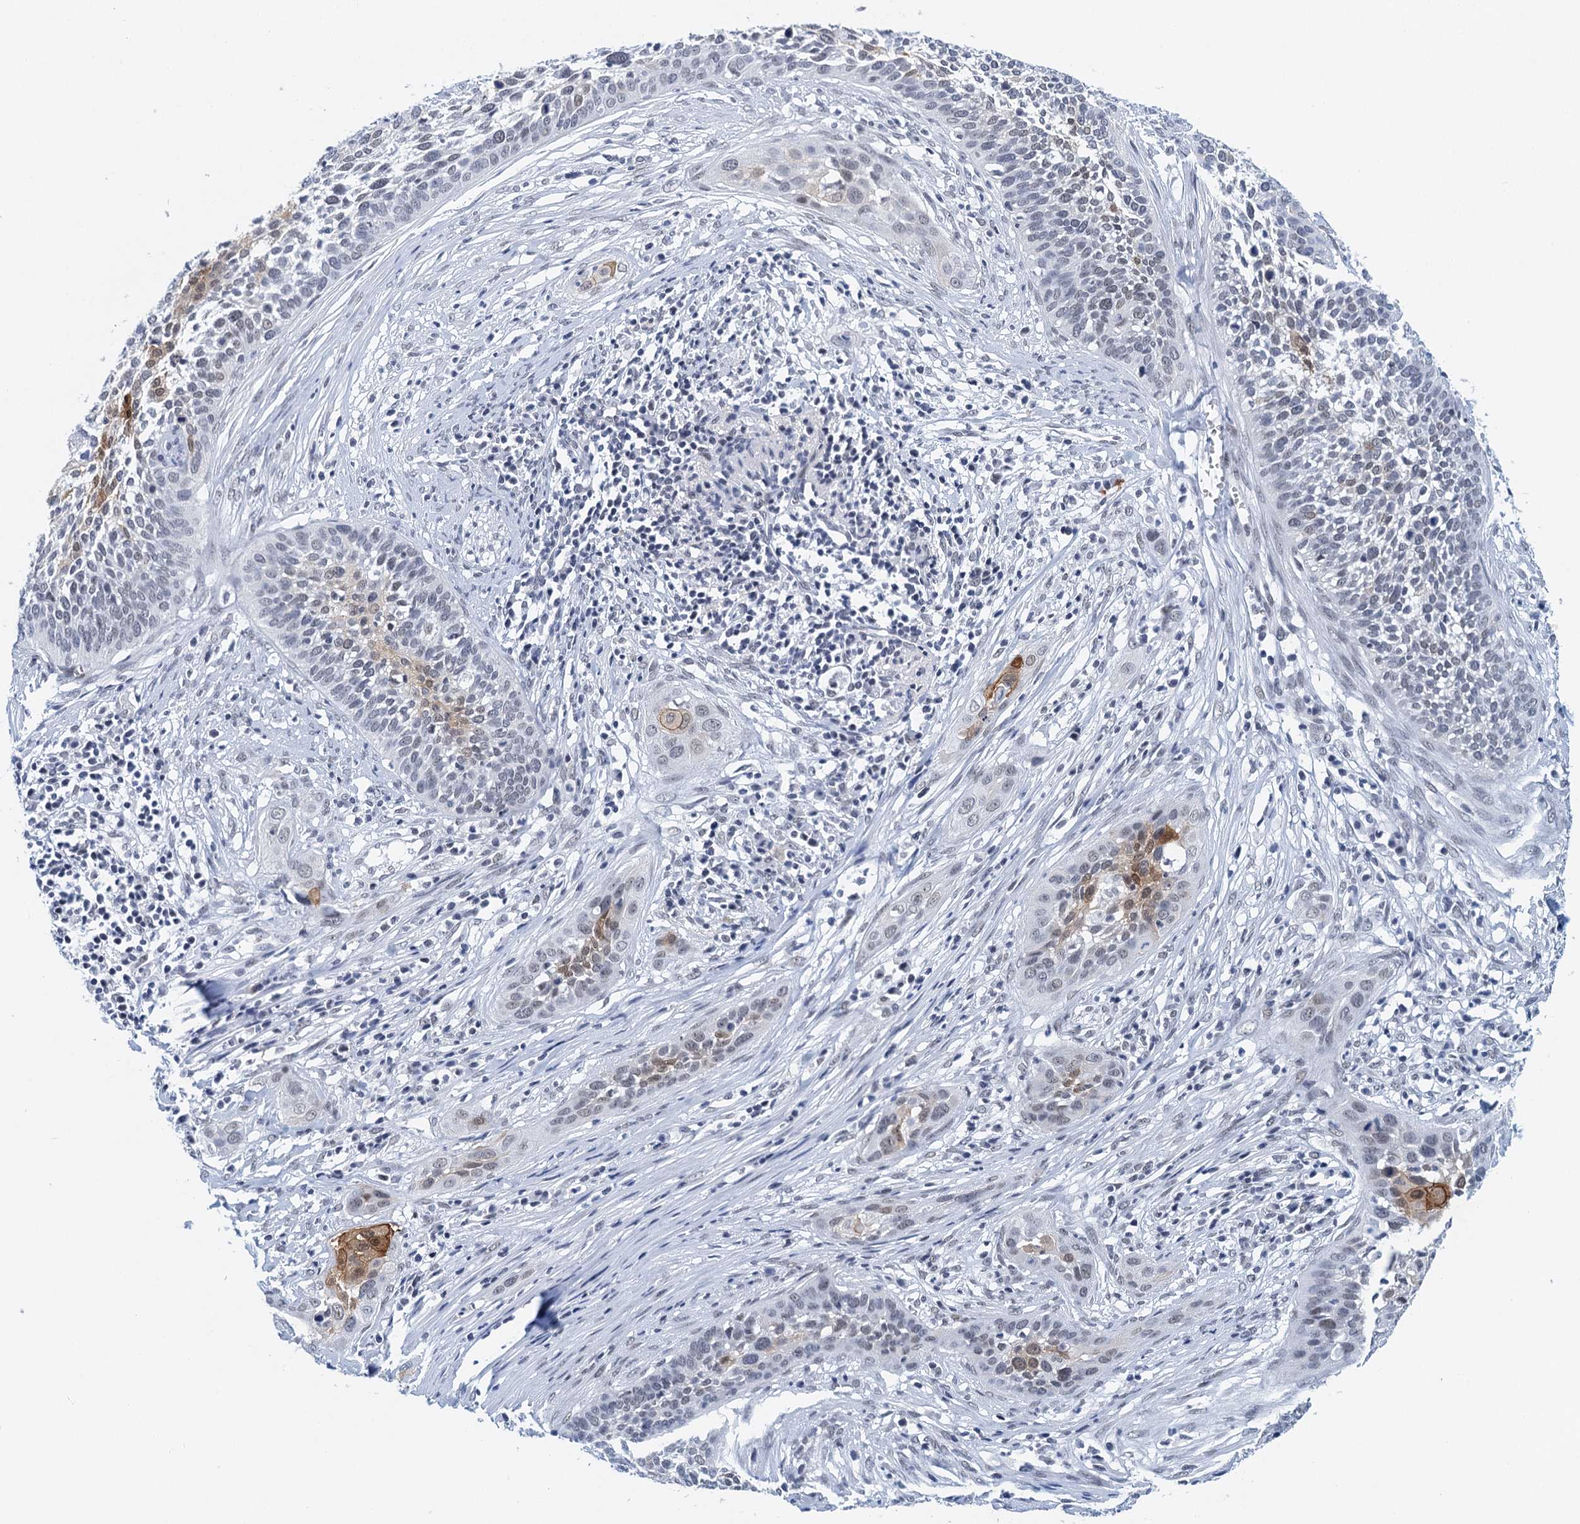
{"staining": {"intensity": "moderate", "quantity": "<25%", "location": "cytoplasmic/membranous"}, "tissue": "cervical cancer", "cell_type": "Tumor cells", "image_type": "cancer", "snomed": [{"axis": "morphology", "description": "Squamous cell carcinoma, NOS"}, {"axis": "topography", "description": "Cervix"}], "caption": "The photomicrograph shows a brown stain indicating the presence of a protein in the cytoplasmic/membranous of tumor cells in cervical squamous cell carcinoma. (Stains: DAB in brown, nuclei in blue, Microscopy: brightfield microscopy at high magnification).", "gene": "EPS8L1", "patient": {"sex": "female", "age": 34}}